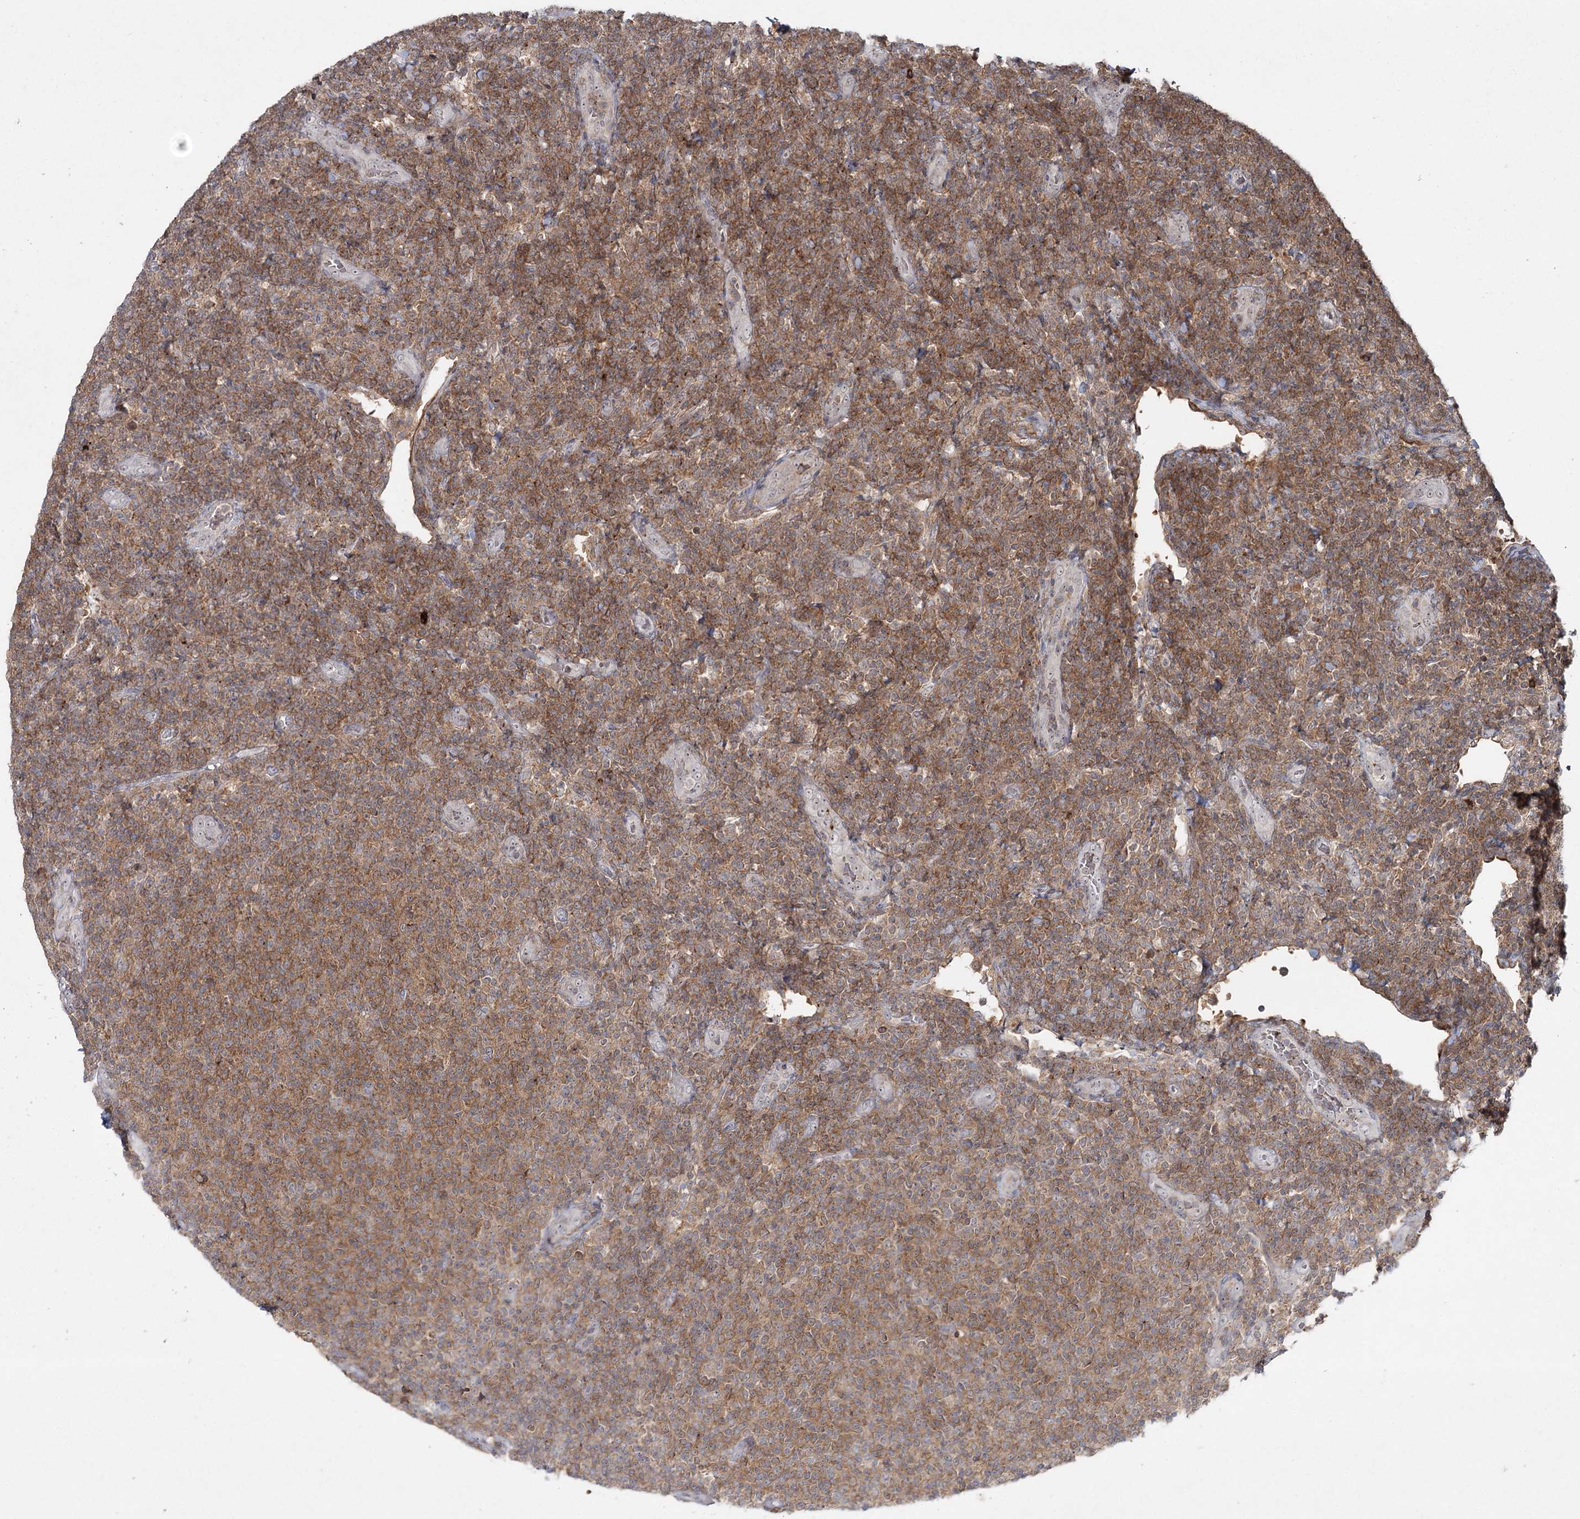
{"staining": {"intensity": "moderate", "quantity": ">75%", "location": "cytoplasmic/membranous"}, "tissue": "lymphoma", "cell_type": "Tumor cells", "image_type": "cancer", "snomed": [{"axis": "morphology", "description": "Malignant lymphoma, non-Hodgkin's type, Low grade"}, {"axis": "topography", "description": "Lymph node"}], "caption": "This micrograph exhibits lymphoma stained with immunohistochemistry (IHC) to label a protein in brown. The cytoplasmic/membranous of tumor cells show moderate positivity for the protein. Nuclei are counter-stained blue.", "gene": "WDR44", "patient": {"sex": "male", "age": 66}}